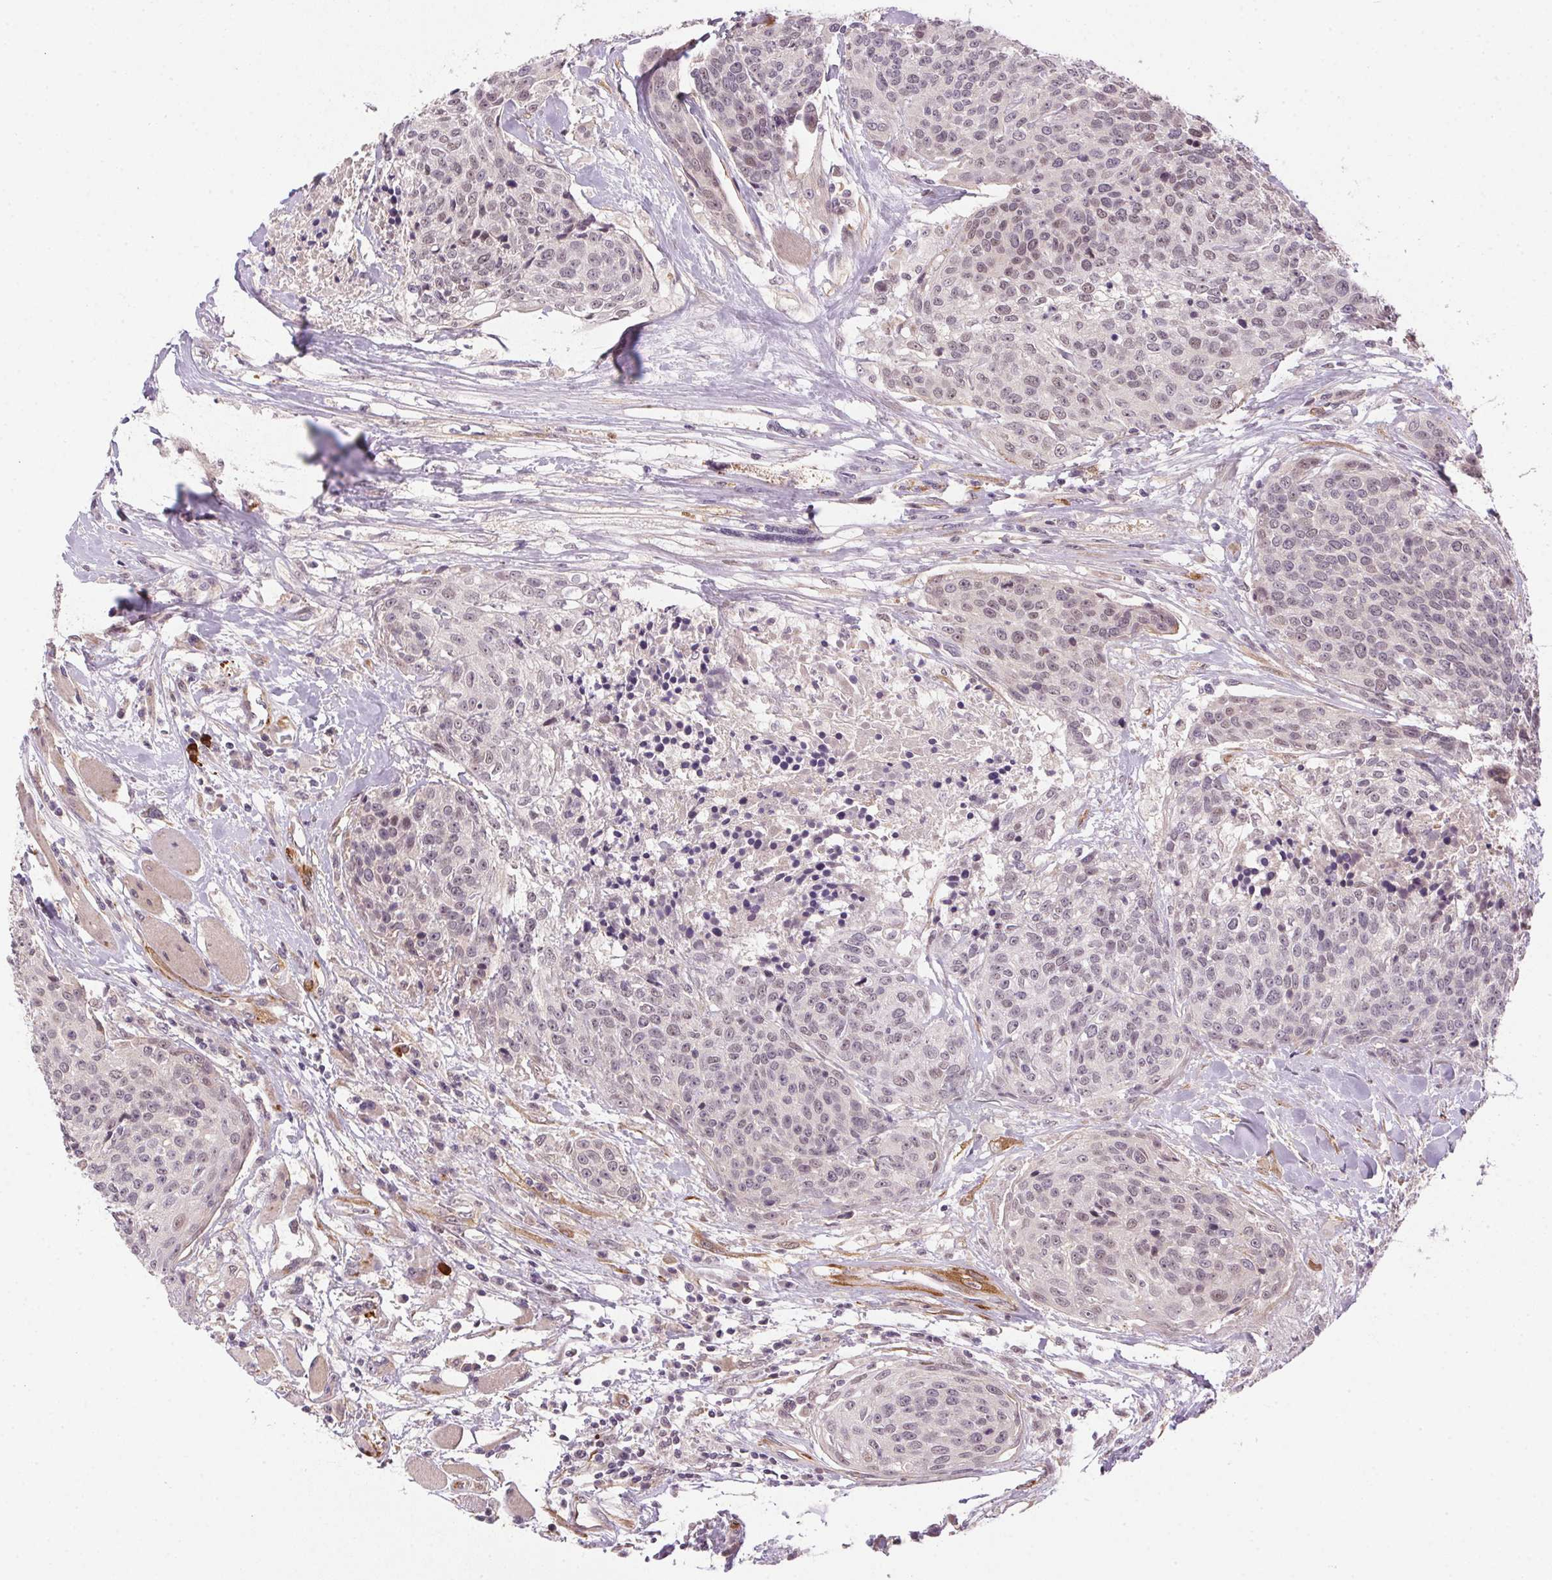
{"staining": {"intensity": "weak", "quantity": "<25%", "location": "nuclear"}, "tissue": "head and neck cancer", "cell_type": "Tumor cells", "image_type": "cancer", "snomed": [{"axis": "morphology", "description": "Squamous cell carcinoma, NOS"}, {"axis": "topography", "description": "Oral tissue"}, {"axis": "topography", "description": "Head-Neck"}], "caption": "High power microscopy histopathology image of an immunohistochemistry image of head and neck cancer (squamous cell carcinoma), revealing no significant staining in tumor cells.", "gene": "CFAP92", "patient": {"sex": "male", "age": 64}}